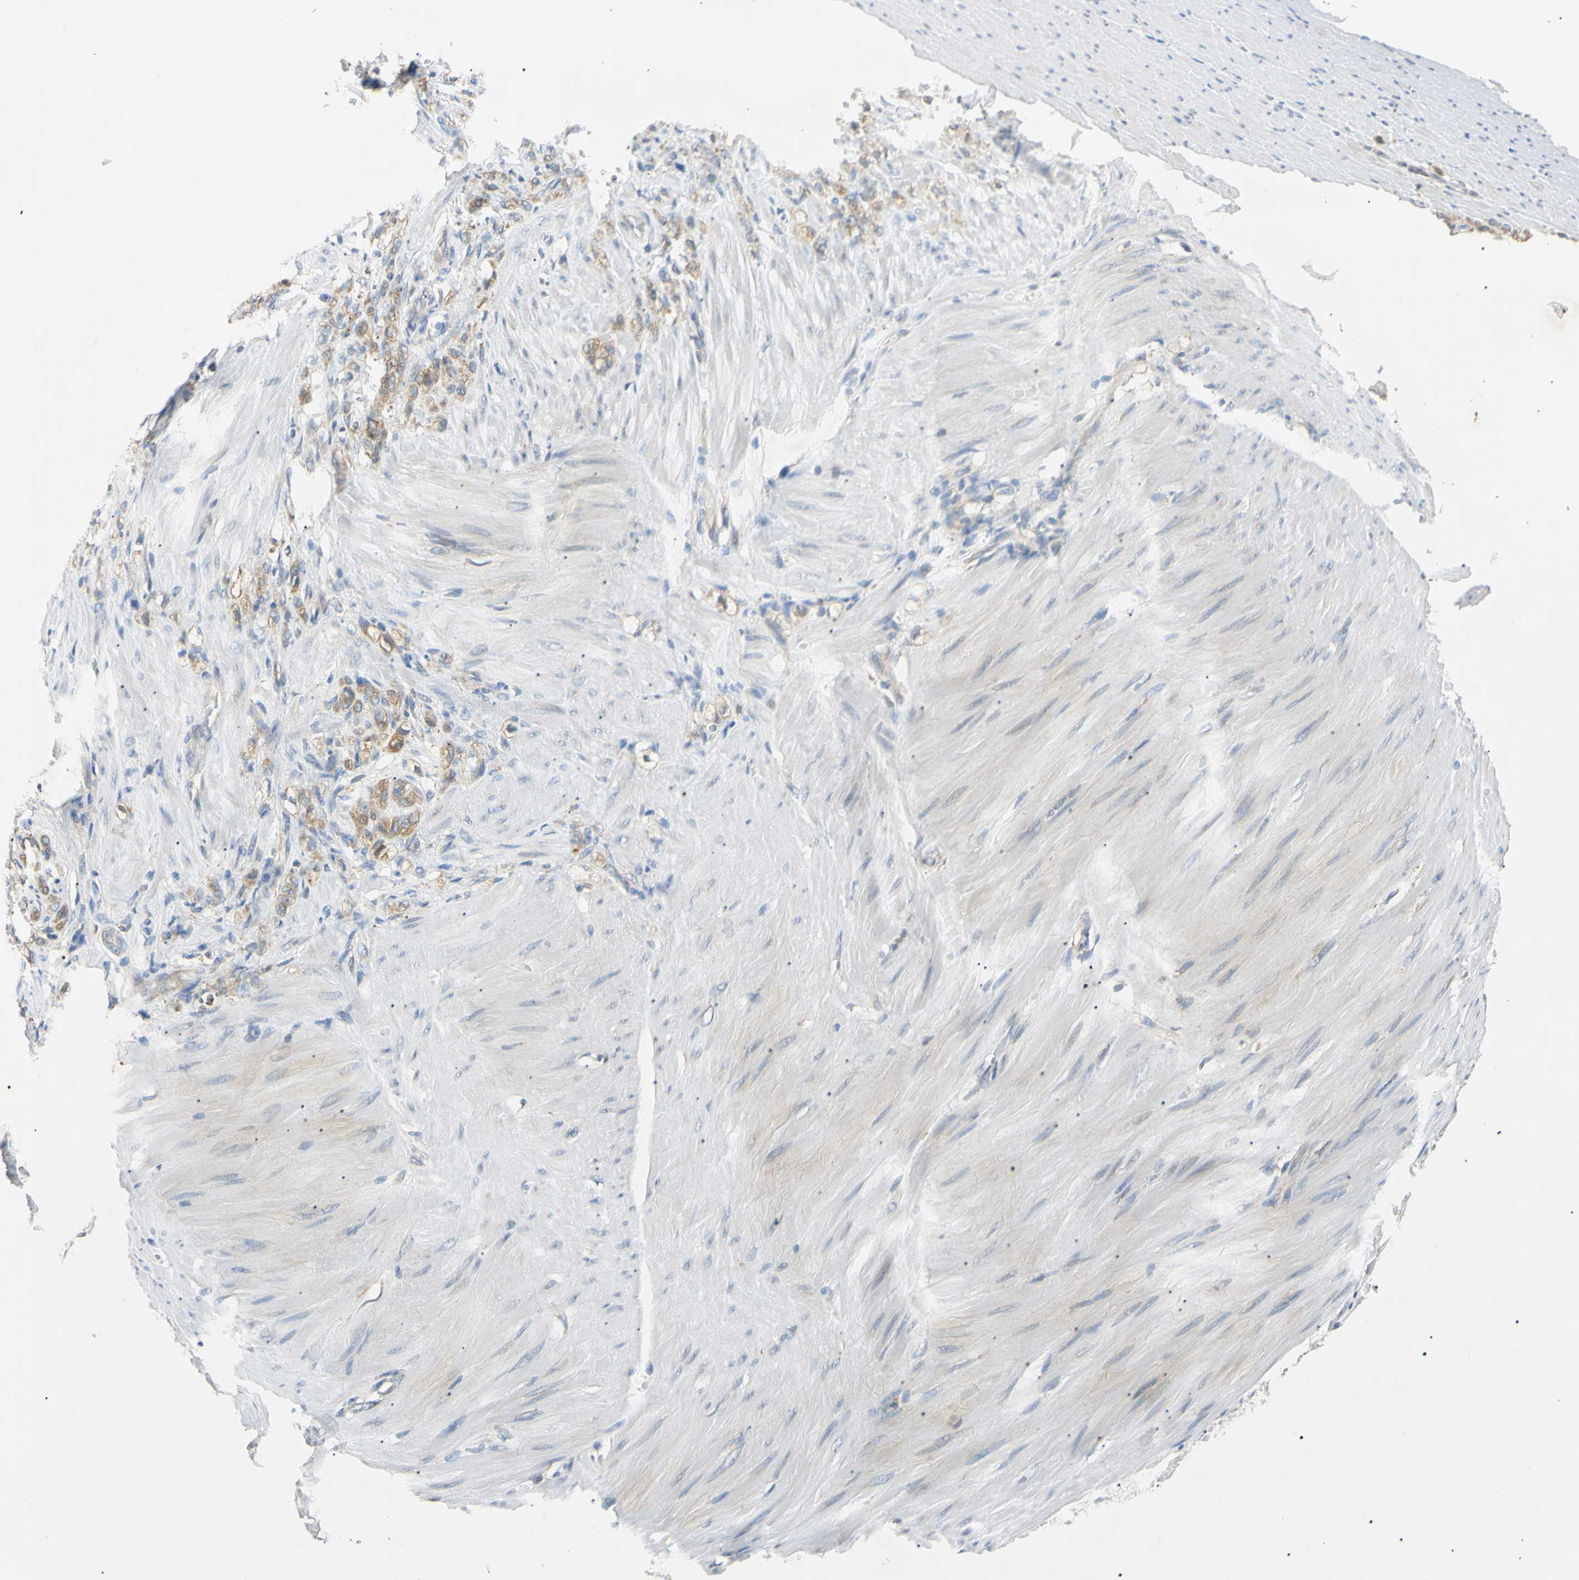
{"staining": {"intensity": "moderate", "quantity": ">75%", "location": "cytoplasmic/membranous"}, "tissue": "stomach cancer", "cell_type": "Tumor cells", "image_type": "cancer", "snomed": [{"axis": "morphology", "description": "Adenocarcinoma, NOS"}, {"axis": "topography", "description": "Stomach"}], "caption": "Protein analysis of stomach cancer tissue shows moderate cytoplasmic/membranous expression in approximately >75% of tumor cells. (Brightfield microscopy of DAB IHC at high magnification).", "gene": "DNAJB12", "patient": {"sex": "male", "age": 82}}